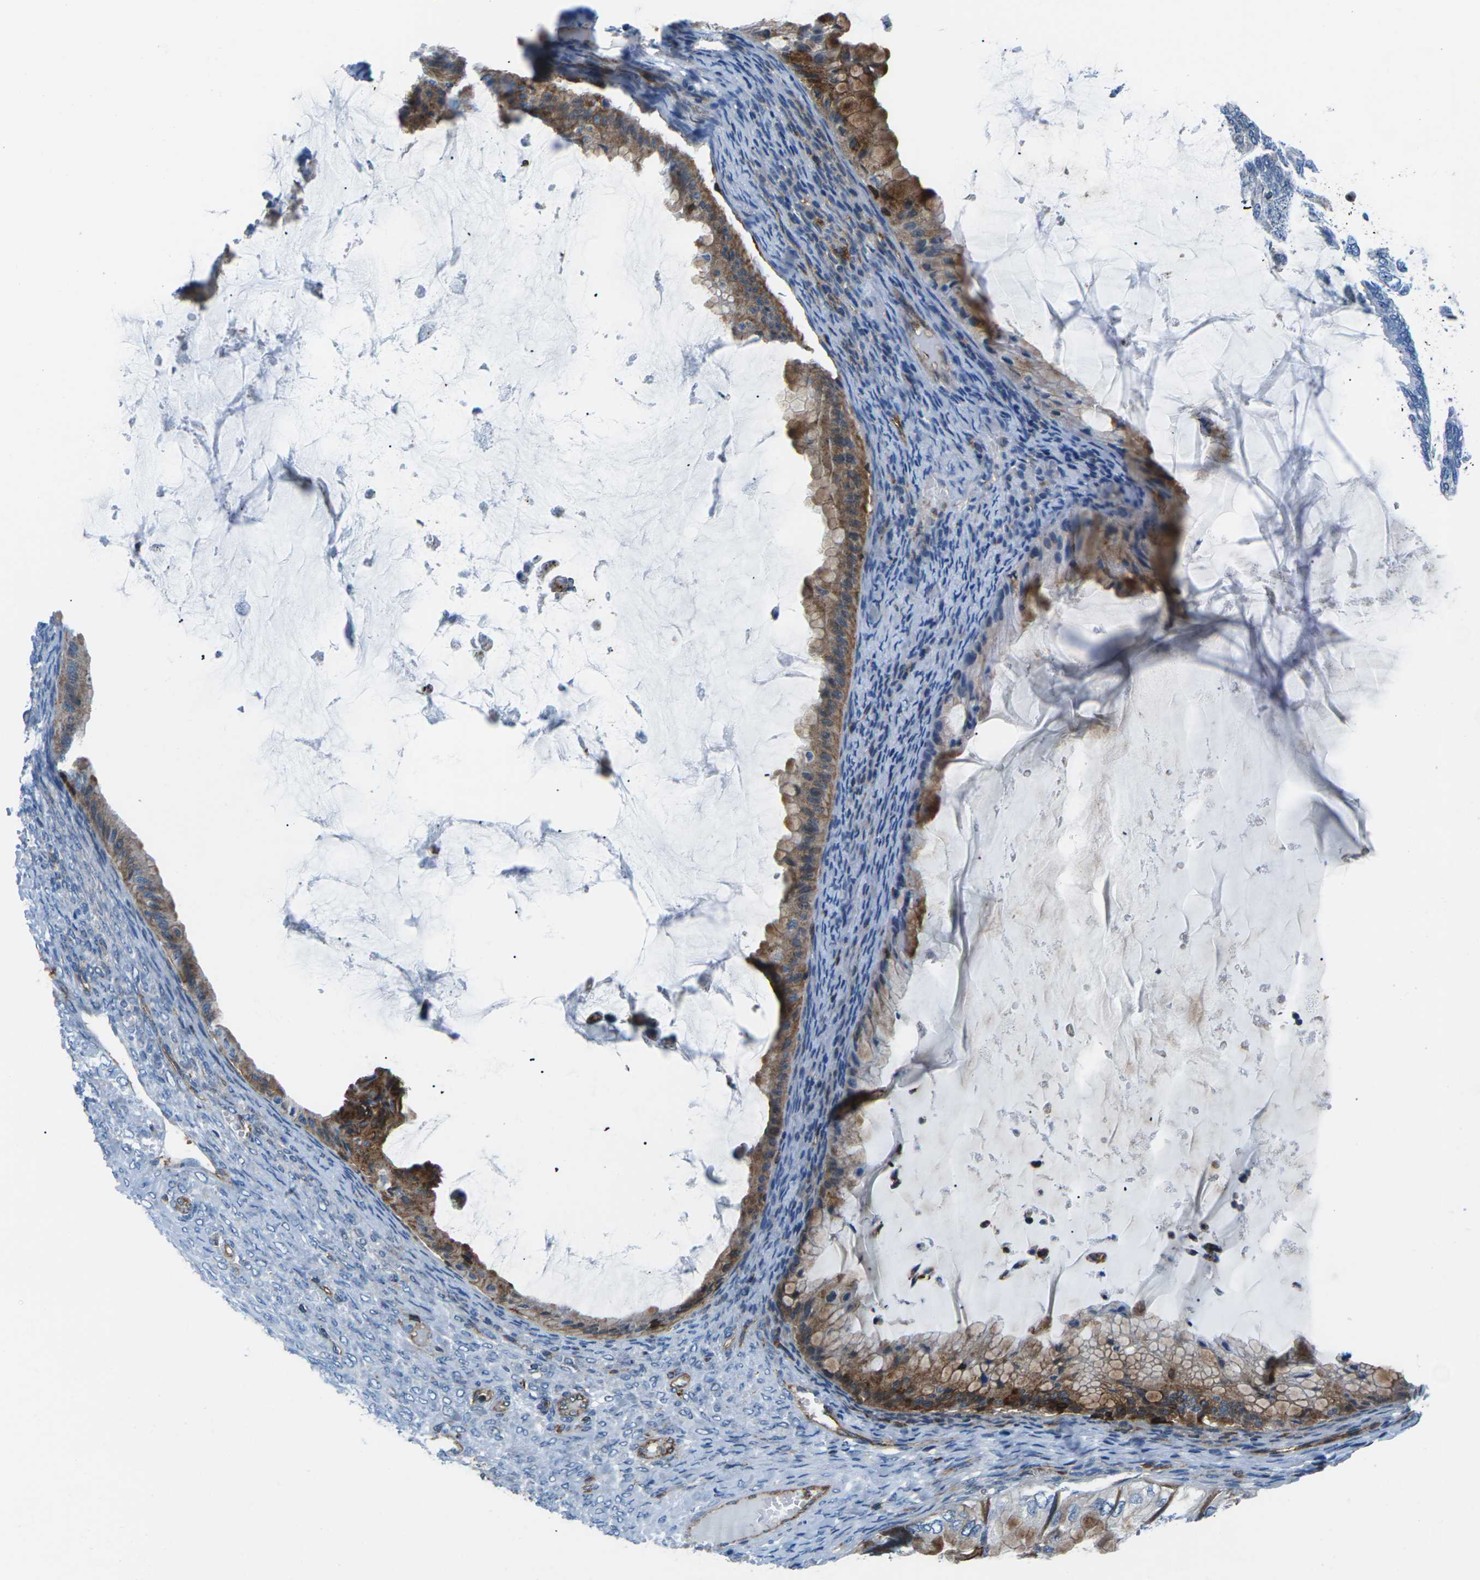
{"staining": {"intensity": "moderate", "quantity": "25%-75%", "location": "cytoplasmic/membranous"}, "tissue": "ovarian cancer", "cell_type": "Tumor cells", "image_type": "cancer", "snomed": [{"axis": "morphology", "description": "Cystadenocarcinoma, mucinous, NOS"}, {"axis": "topography", "description": "Ovary"}], "caption": "This is a micrograph of immunohistochemistry staining of ovarian cancer (mucinous cystadenocarcinoma), which shows moderate staining in the cytoplasmic/membranous of tumor cells.", "gene": "SOCS4", "patient": {"sex": "female", "age": 61}}